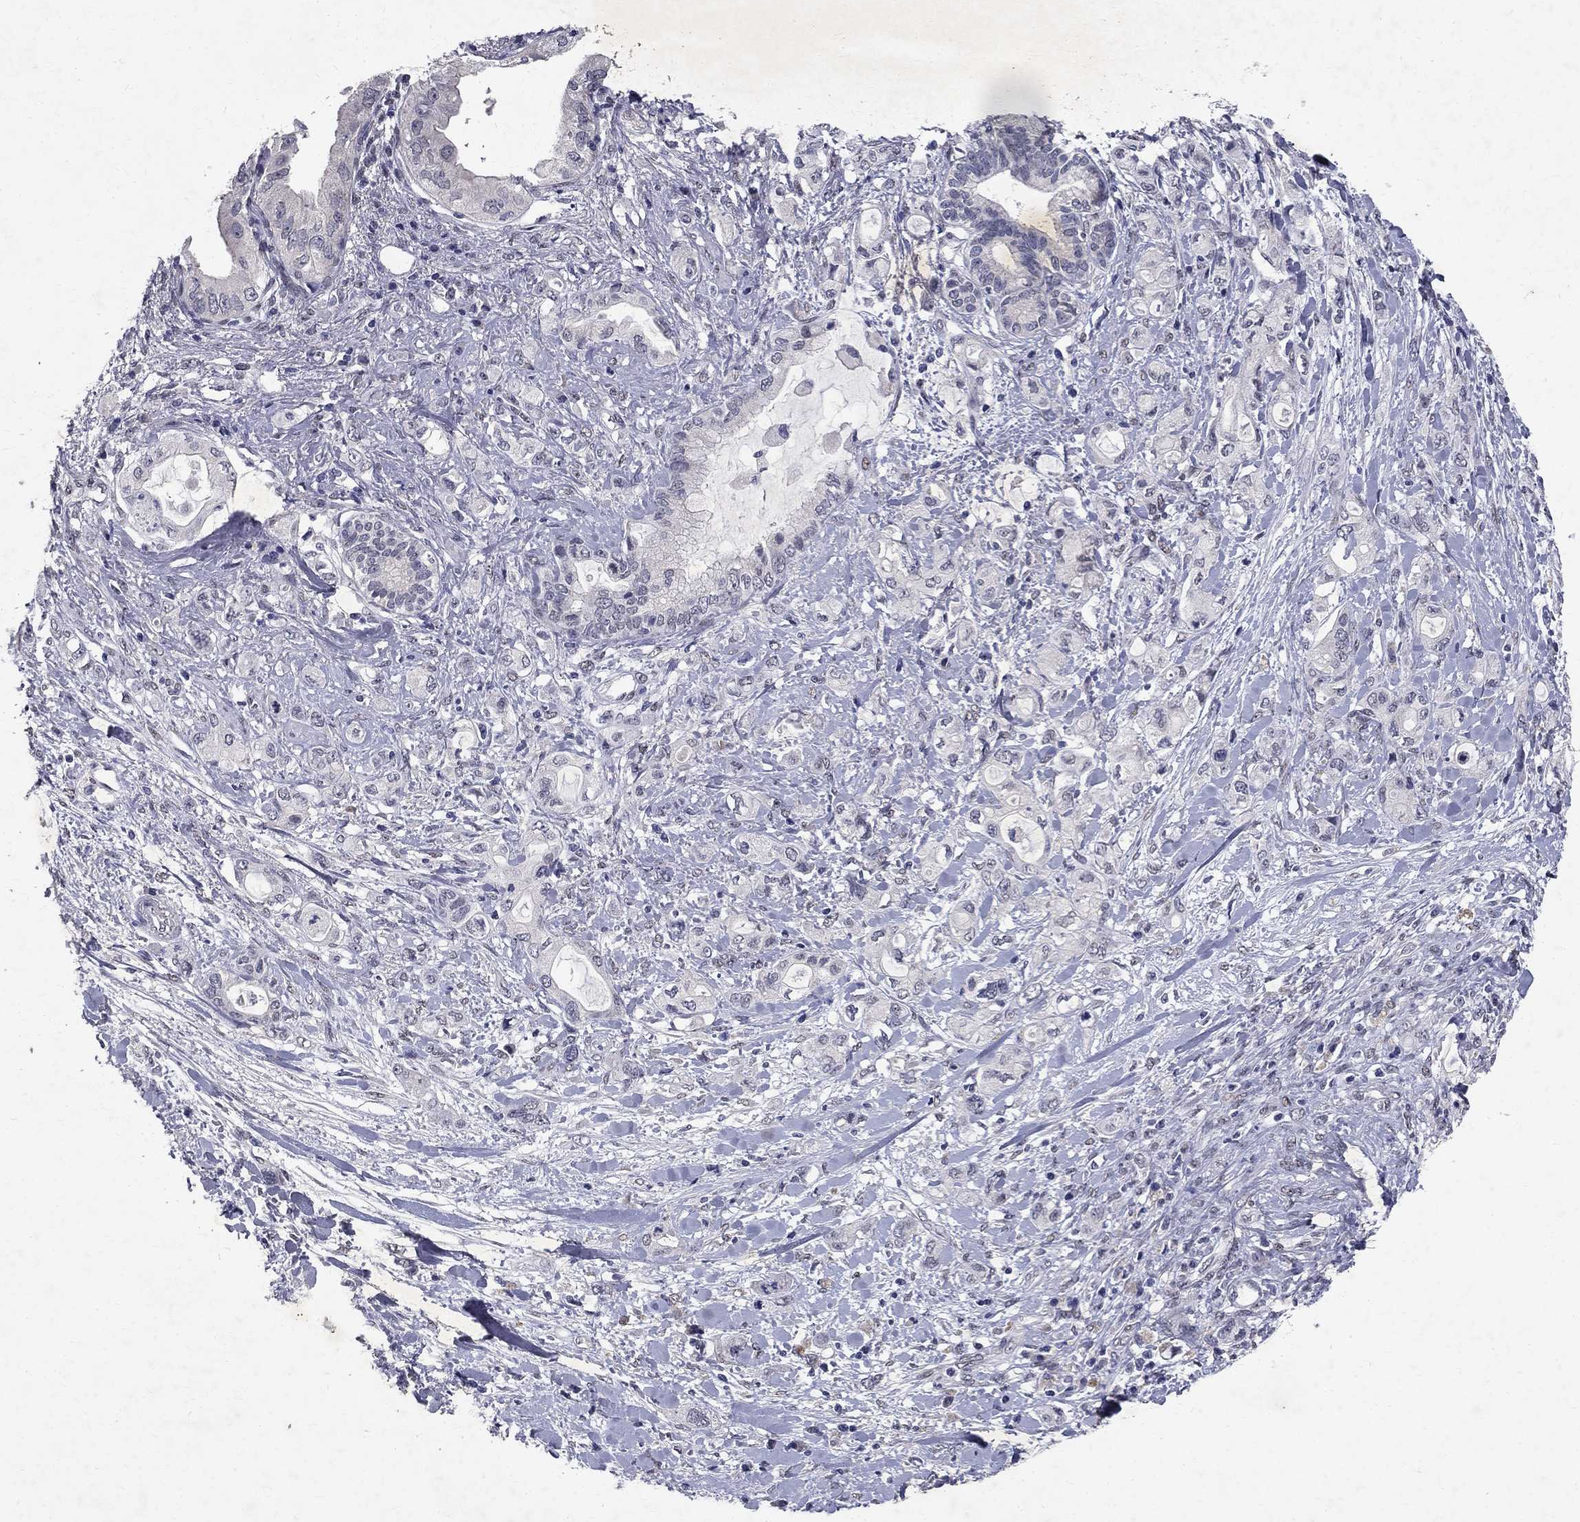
{"staining": {"intensity": "negative", "quantity": "none", "location": "none"}, "tissue": "pancreatic cancer", "cell_type": "Tumor cells", "image_type": "cancer", "snomed": [{"axis": "morphology", "description": "Adenocarcinoma, NOS"}, {"axis": "topography", "description": "Pancreas"}], "caption": "A high-resolution photomicrograph shows IHC staining of pancreatic cancer (adenocarcinoma), which shows no significant staining in tumor cells.", "gene": "RBFOX1", "patient": {"sex": "female", "age": 56}}